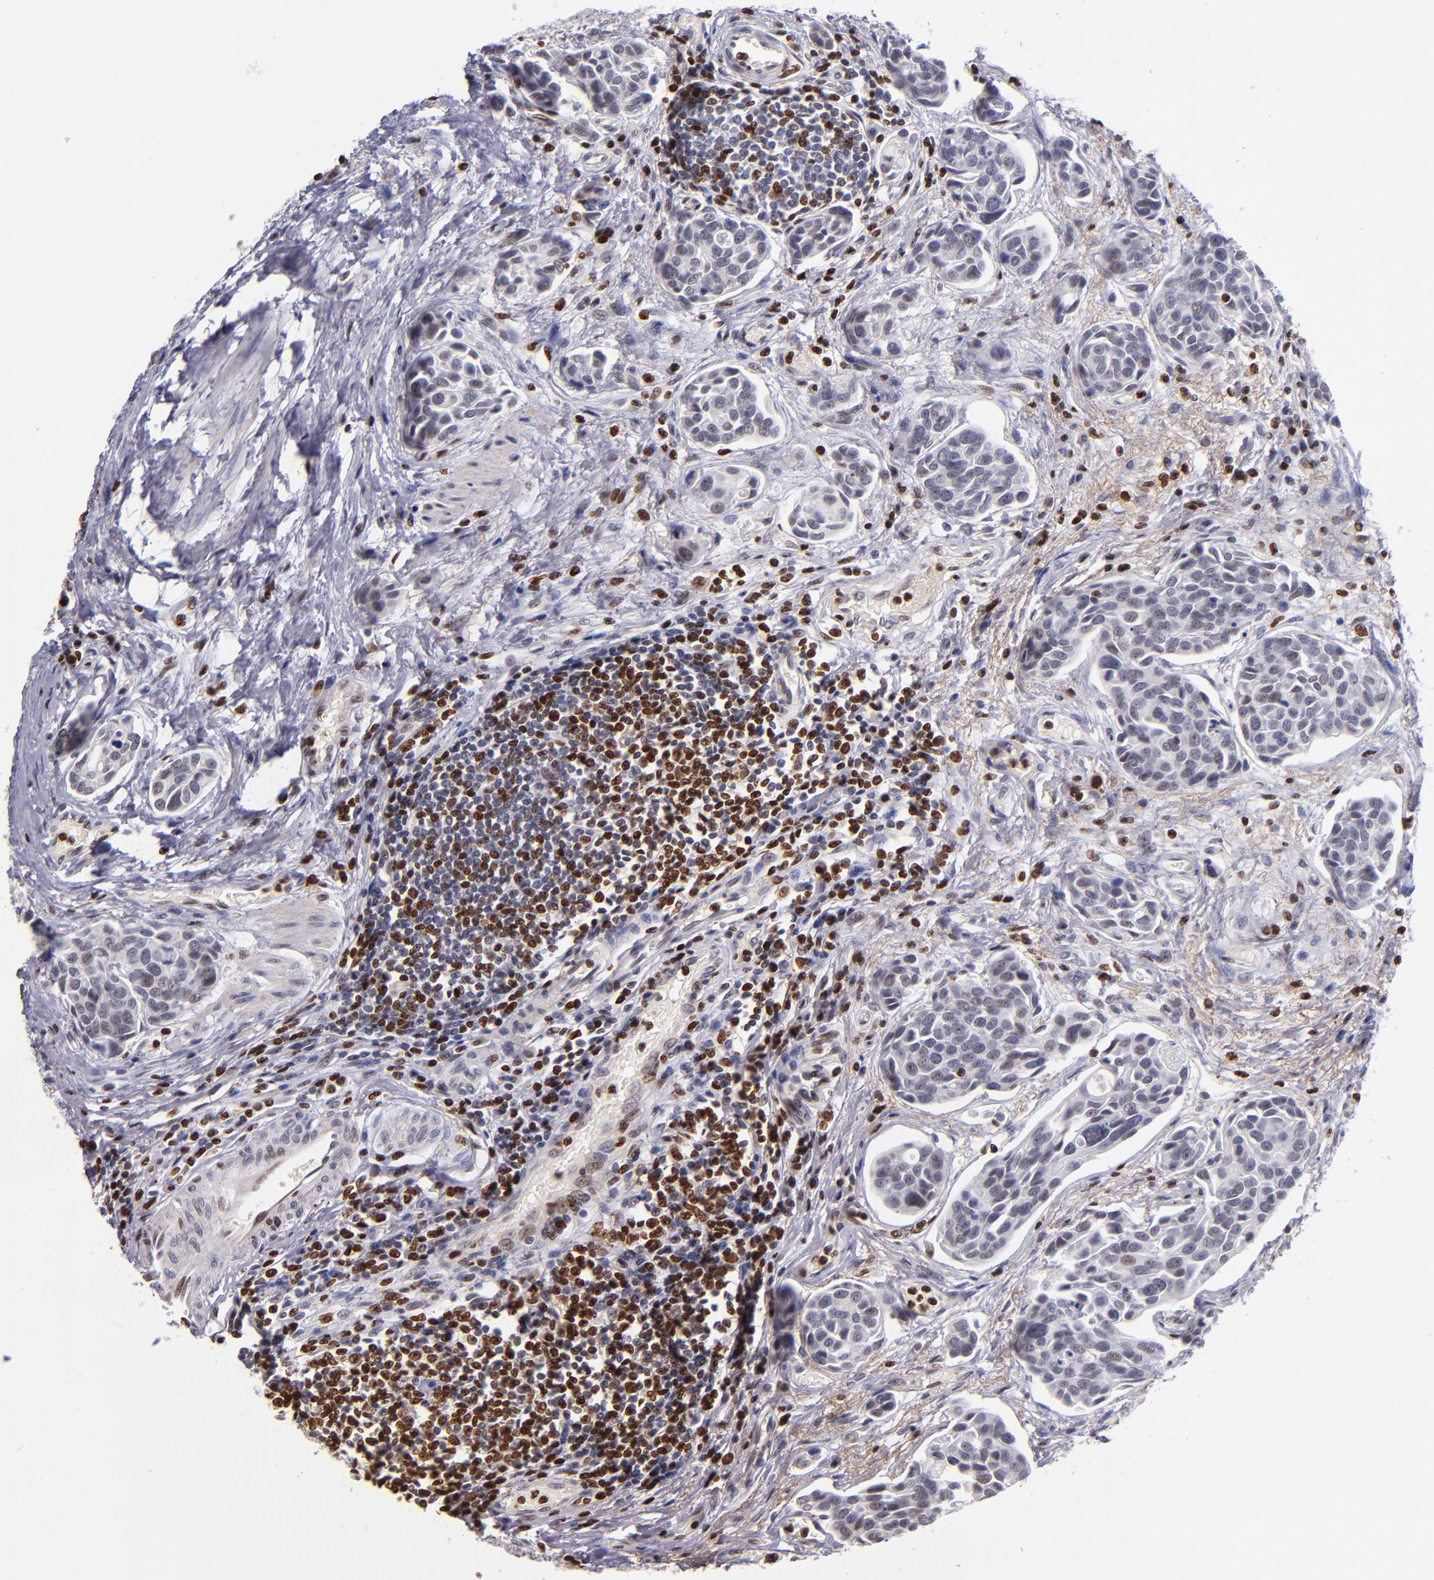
{"staining": {"intensity": "weak", "quantity": "<25%", "location": "nuclear"}, "tissue": "urothelial cancer", "cell_type": "Tumor cells", "image_type": "cancer", "snomed": [{"axis": "morphology", "description": "Urothelial carcinoma, High grade"}, {"axis": "topography", "description": "Urinary bladder"}], "caption": "Tumor cells show no significant protein expression in urothelial carcinoma (high-grade).", "gene": "CDKL5", "patient": {"sex": "male", "age": 78}}